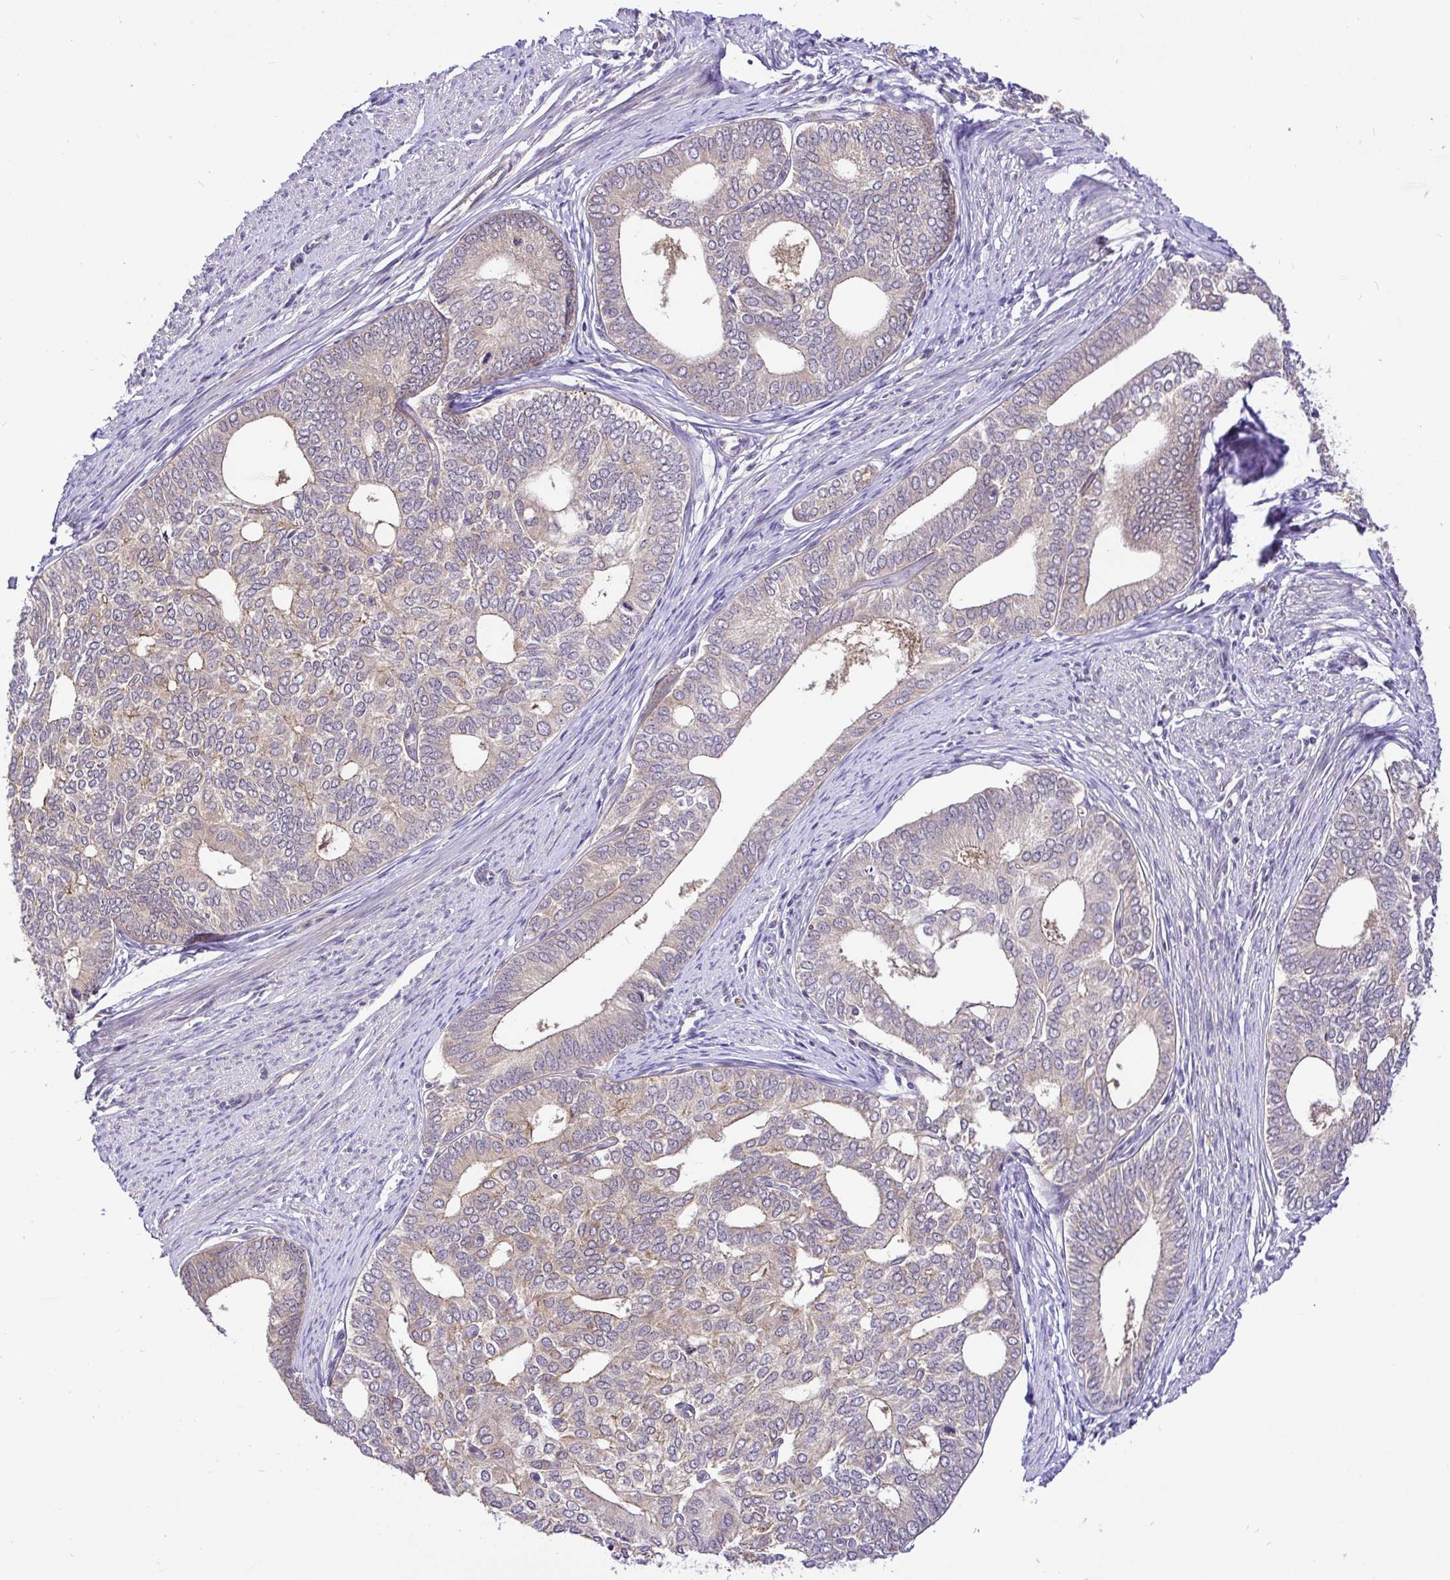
{"staining": {"intensity": "moderate", "quantity": "25%-75%", "location": "cytoplasmic/membranous"}, "tissue": "endometrial cancer", "cell_type": "Tumor cells", "image_type": "cancer", "snomed": [{"axis": "morphology", "description": "Adenocarcinoma, NOS"}, {"axis": "topography", "description": "Endometrium"}], "caption": "A micrograph of endometrial cancer stained for a protein shows moderate cytoplasmic/membranous brown staining in tumor cells.", "gene": "UBE2M", "patient": {"sex": "female", "age": 75}}